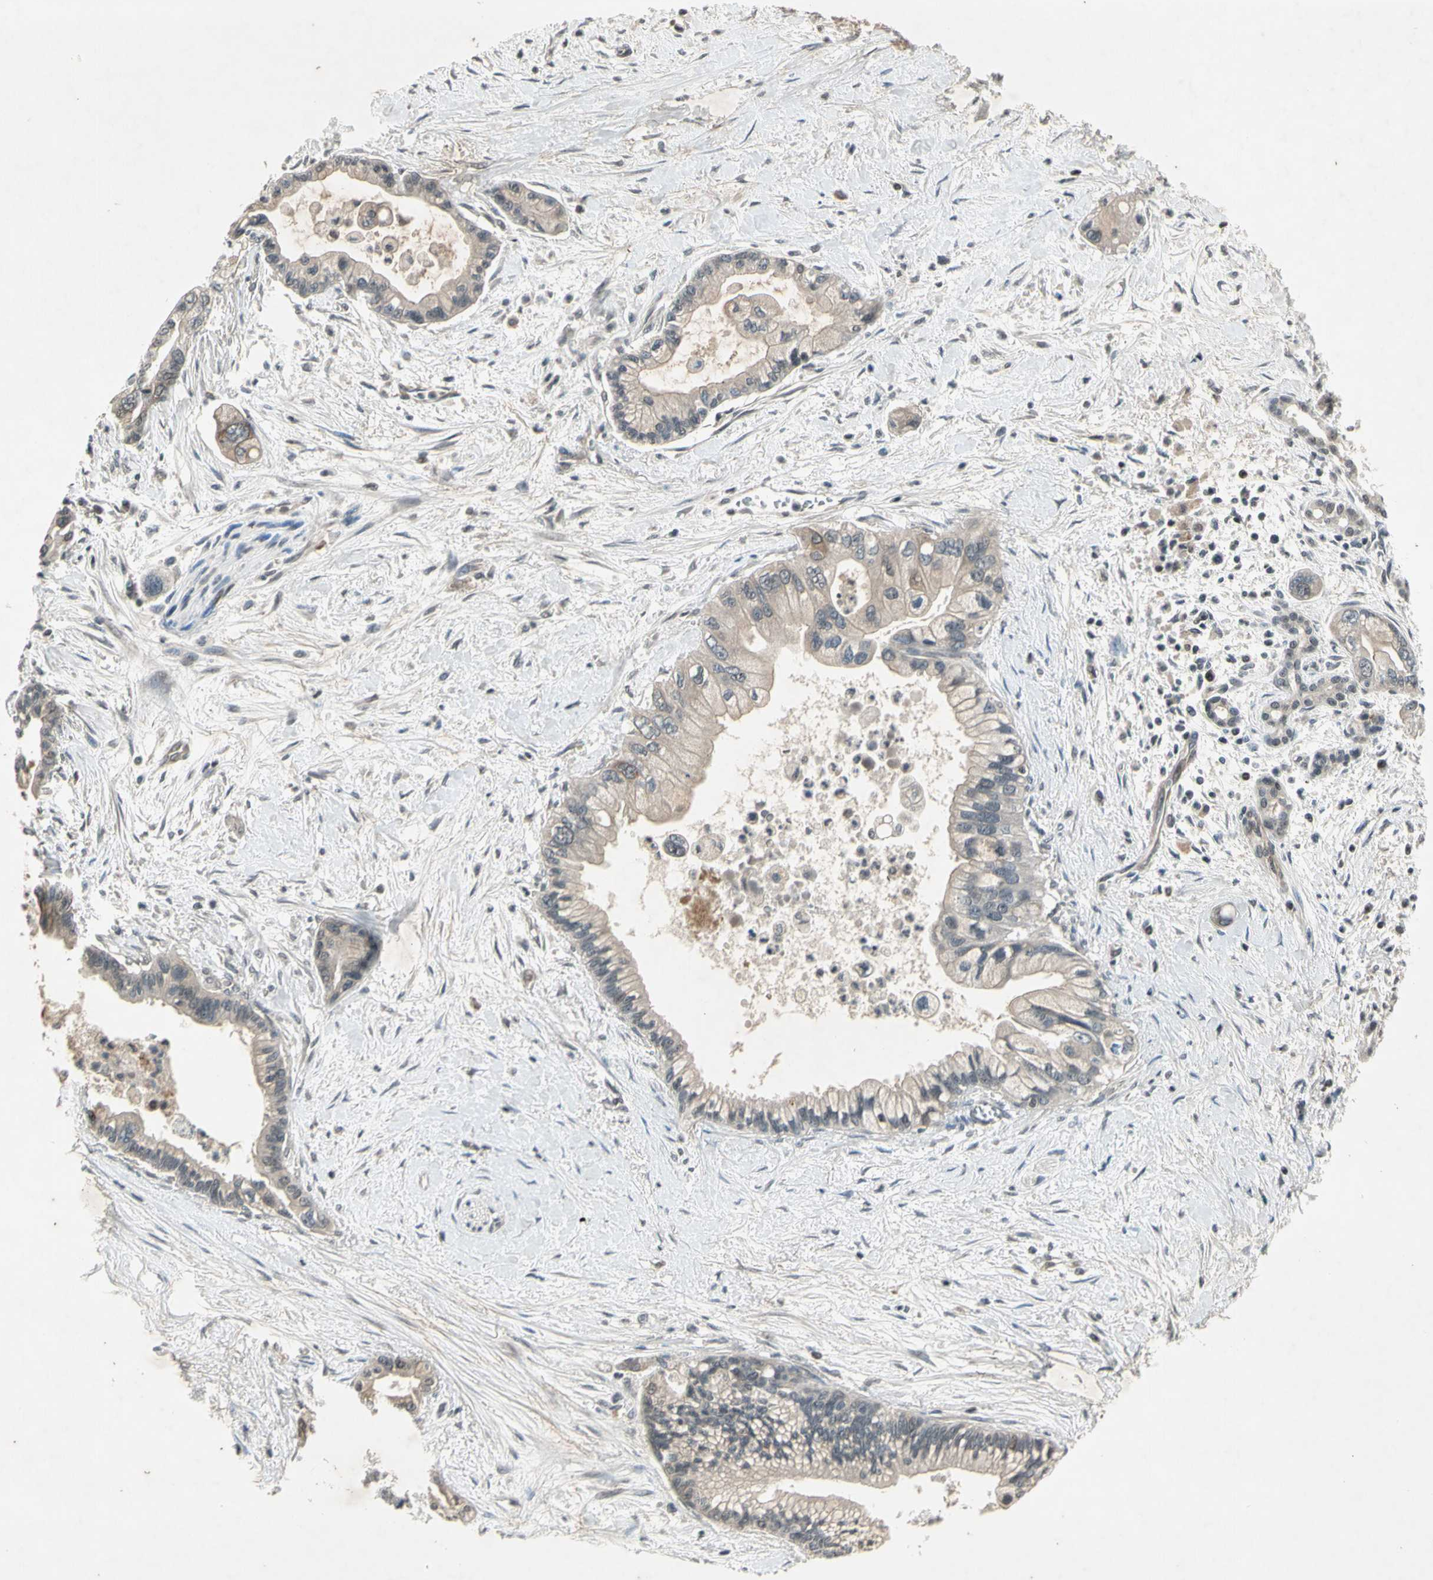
{"staining": {"intensity": "weak", "quantity": "25%-75%", "location": "cytoplasmic/membranous"}, "tissue": "pancreatic cancer", "cell_type": "Tumor cells", "image_type": "cancer", "snomed": [{"axis": "morphology", "description": "Adenocarcinoma, NOS"}, {"axis": "topography", "description": "Pancreas"}], "caption": "Immunohistochemical staining of pancreatic cancer (adenocarcinoma) shows weak cytoplasmic/membranous protein staining in about 25%-75% of tumor cells.", "gene": "EFNB2", "patient": {"sex": "male", "age": 70}}